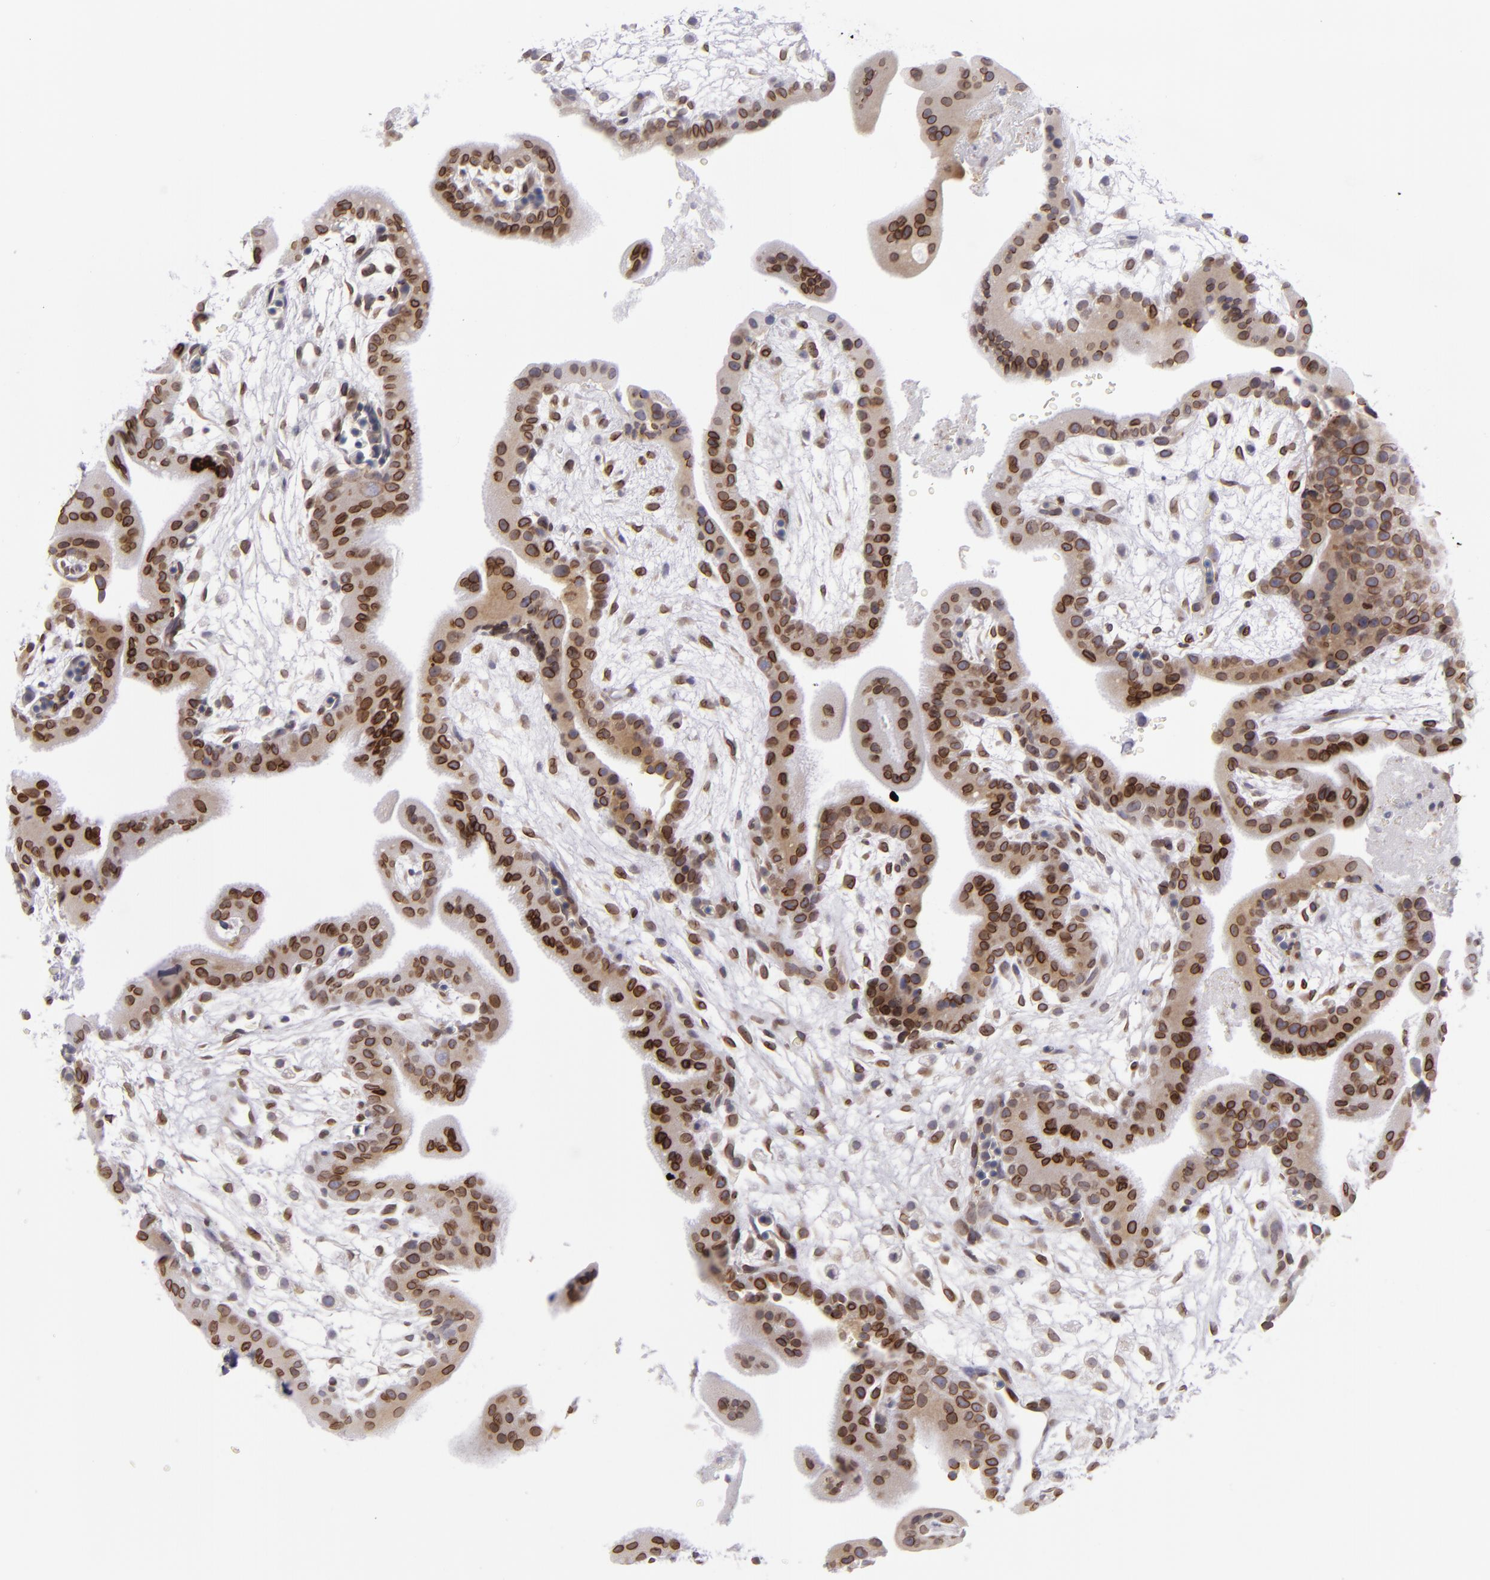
{"staining": {"intensity": "strong", "quantity": ">75%", "location": "nuclear"}, "tissue": "placenta", "cell_type": "Decidual cells", "image_type": "normal", "snomed": [{"axis": "morphology", "description": "Normal tissue, NOS"}, {"axis": "topography", "description": "Placenta"}], "caption": "Human placenta stained with a brown dye displays strong nuclear positive positivity in about >75% of decidual cells.", "gene": "EMD", "patient": {"sex": "female", "age": 35}}